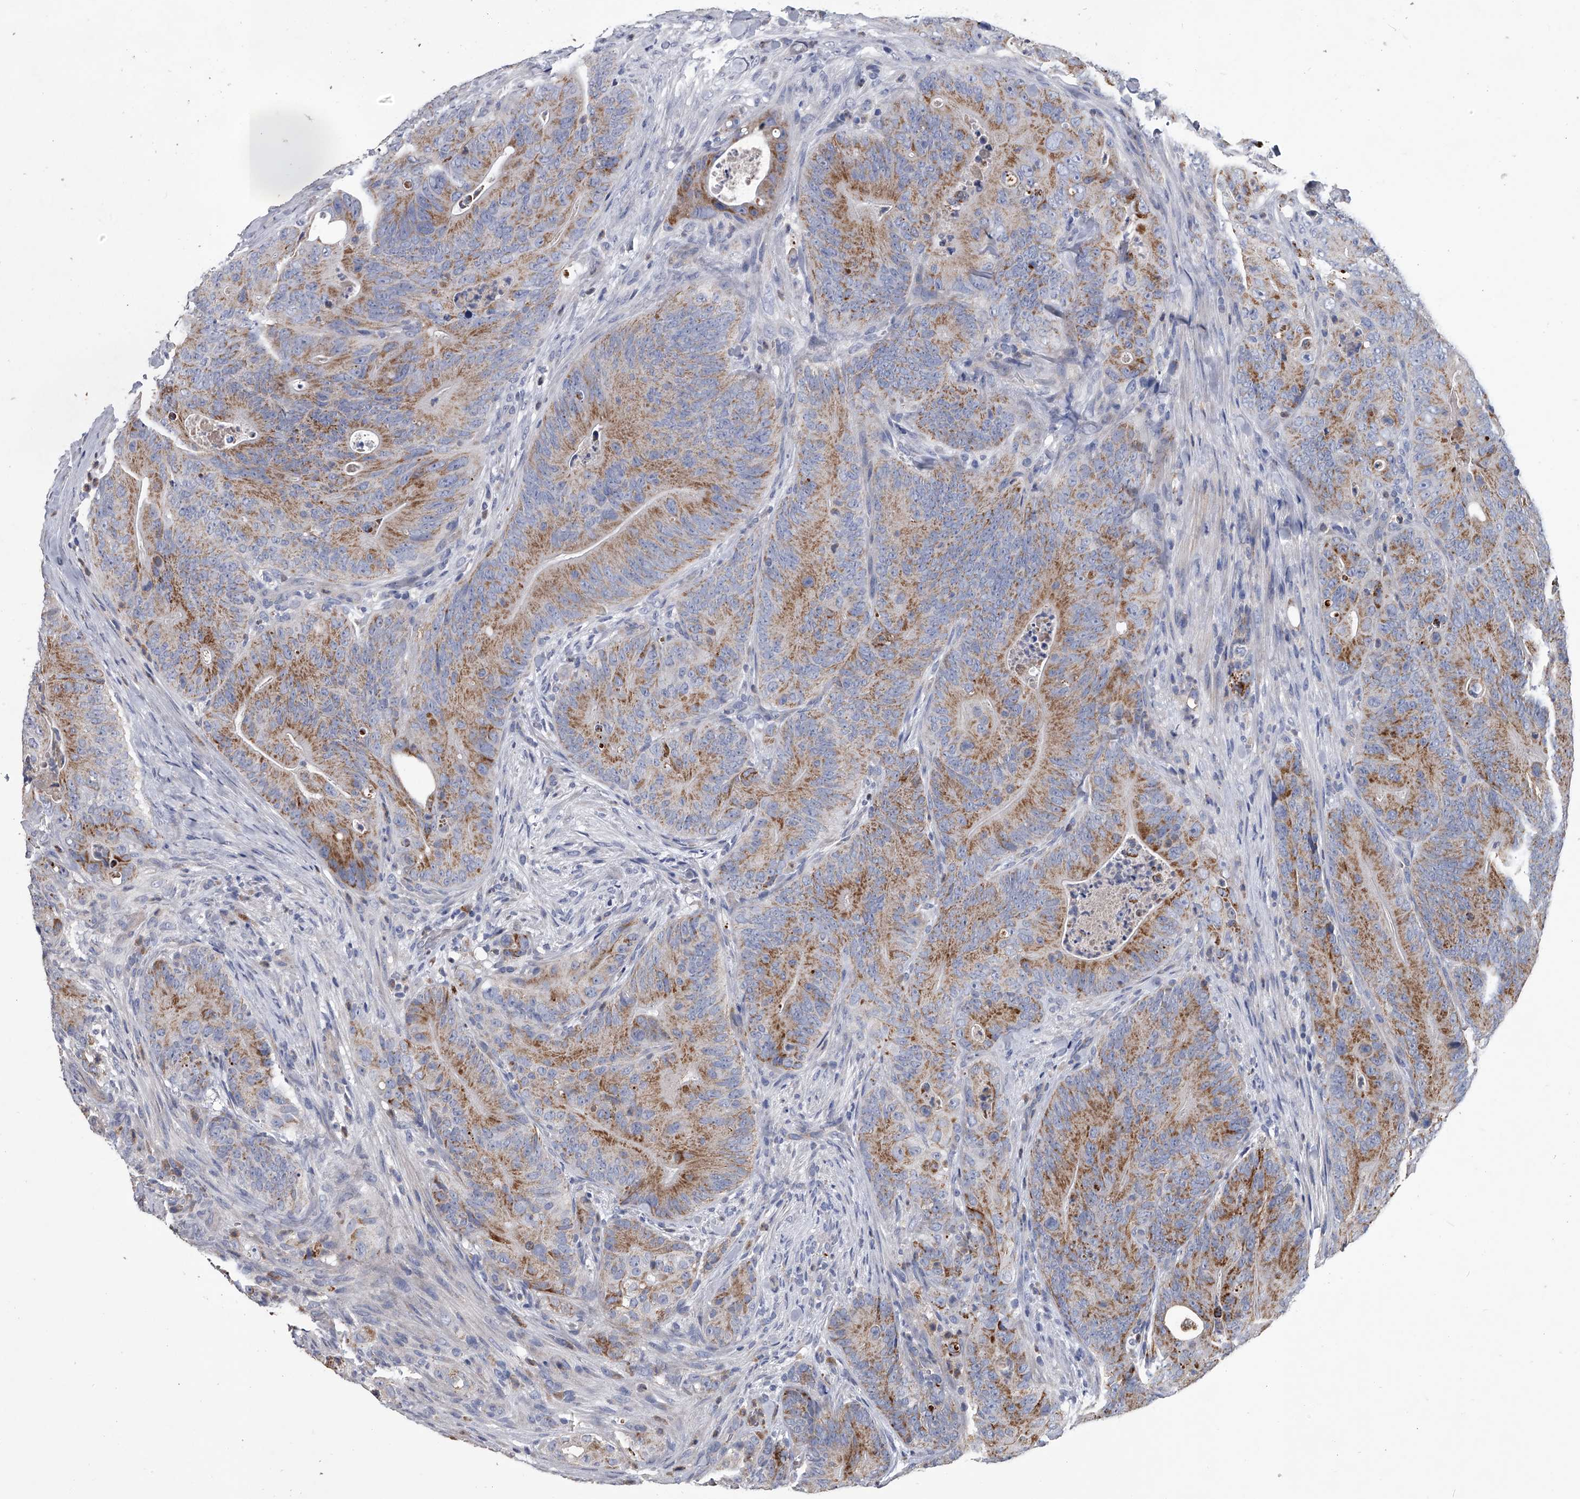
{"staining": {"intensity": "moderate", "quantity": ">75%", "location": "cytoplasmic/membranous"}, "tissue": "colorectal cancer", "cell_type": "Tumor cells", "image_type": "cancer", "snomed": [{"axis": "morphology", "description": "Normal tissue, NOS"}, {"axis": "topography", "description": "Colon"}], "caption": "Protein expression analysis of human colorectal cancer reveals moderate cytoplasmic/membranous positivity in about >75% of tumor cells.", "gene": "NRP1", "patient": {"sex": "female", "age": 82}}